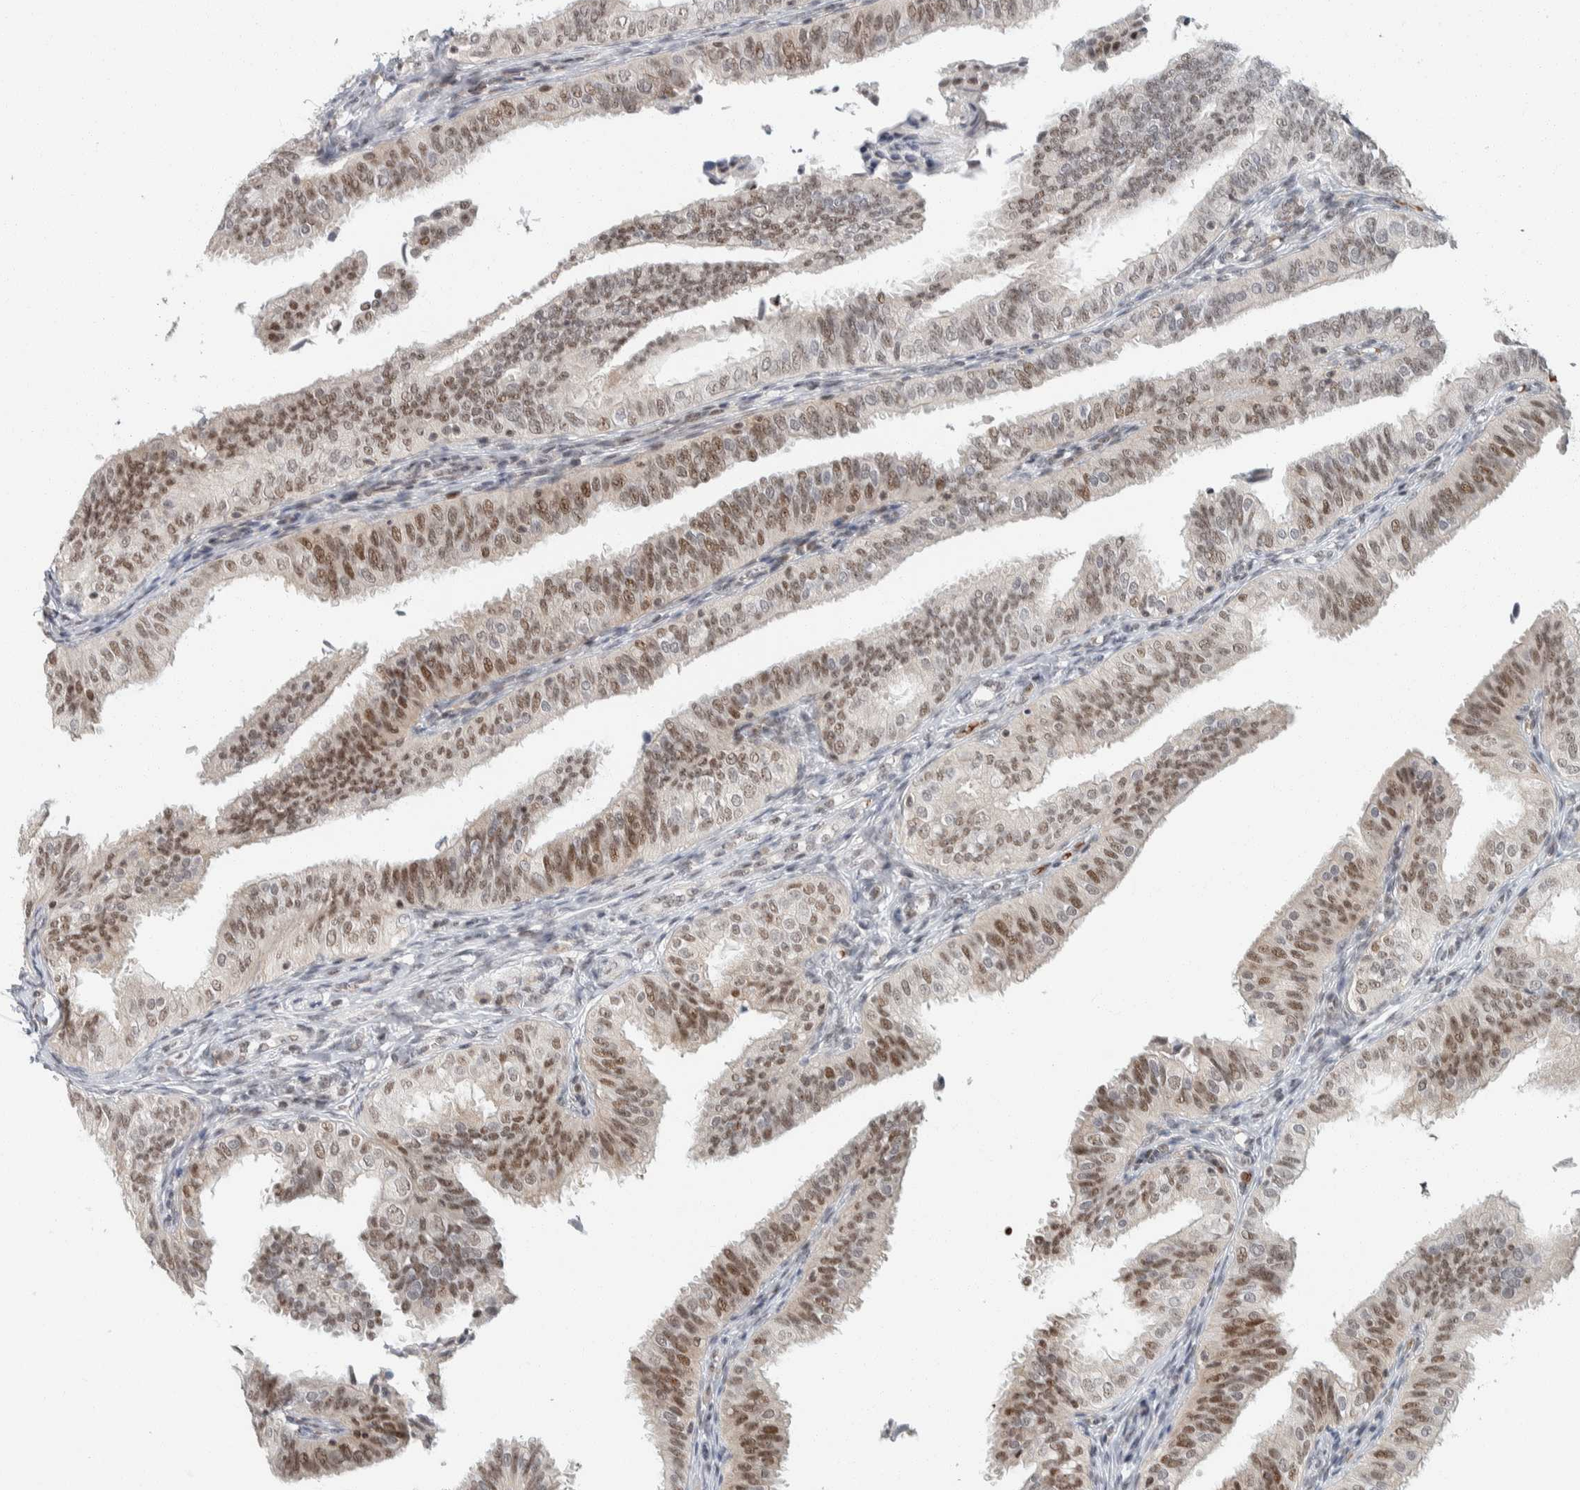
{"staining": {"intensity": "moderate", "quantity": "25%-75%", "location": "nuclear"}, "tissue": "fallopian tube", "cell_type": "Glandular cells", "image_type": "normal", "snomed": [{"axis": "morphology", "description": "Normal tissue, NOS"}, {"axis": "topography", "description": "Fallopian tube"}], "caption": "Benign fallopian tube displays moderate nuclear staining in about 25%-75% of glandular cells, visualized by immunohistochemistry. Nuclei are stained in blue.", "gene": "ZBTB2", "patient": {"sex": "female", "age": 35}}